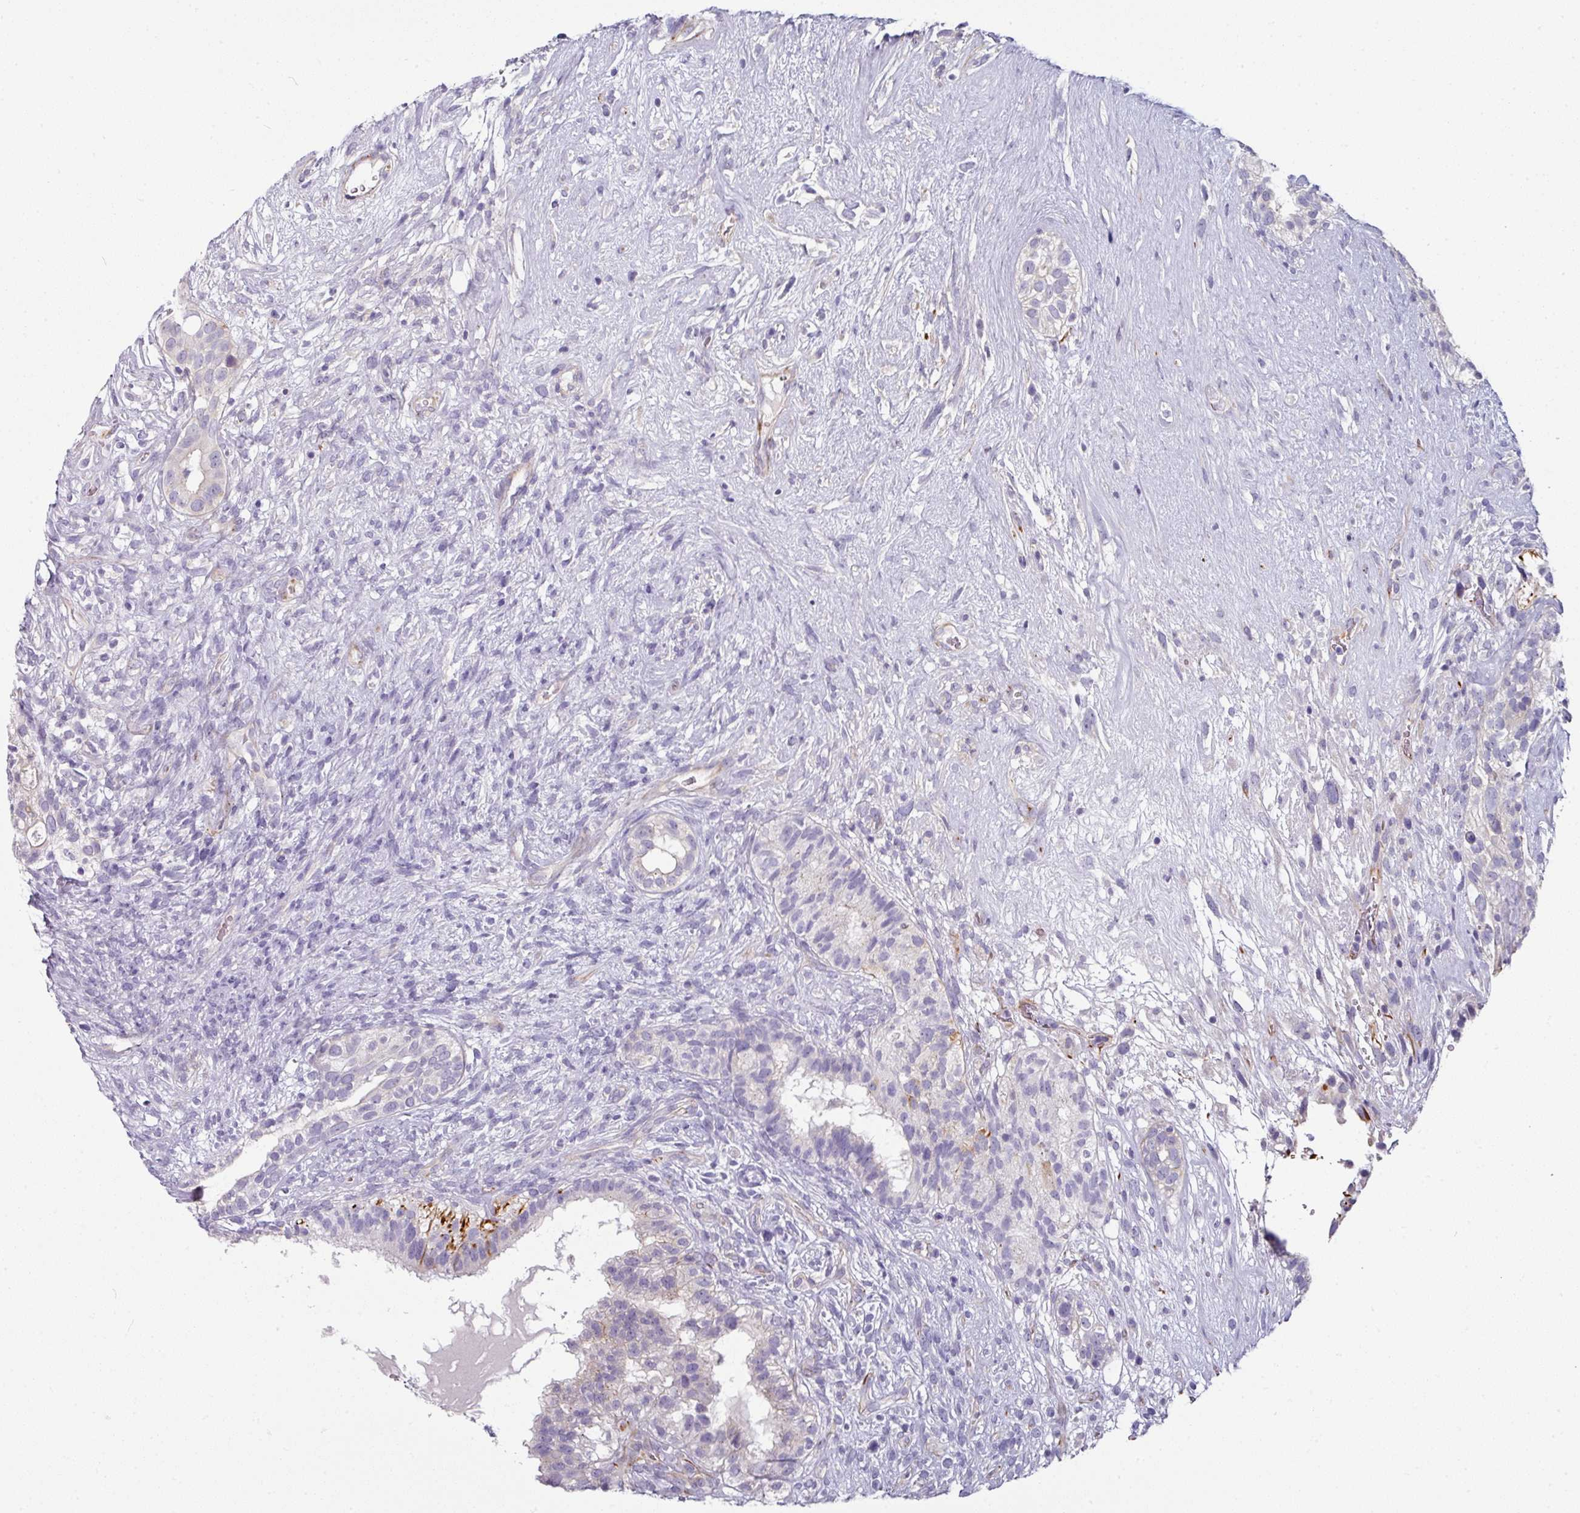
{"staining": {"intensity": "negative", "quantity": "none", "location": "none"}, "tissue": "testis cancer", "cell_type": "Tumor cells", "image_type": "cancer", "snomed": [{"axis": "morphology", "description": "Seminoma, NOS"}, {"axis": "morphology", "description": "Carcinoma, Embryonal, NOS"}, {"axis": "topography", "description": "Testis"}], "caption": "There is no significant positivity in tumor cells of seminoma (testis).", "gene": "SLC17A7", "patient": {"sex": "male", "age": 41}}